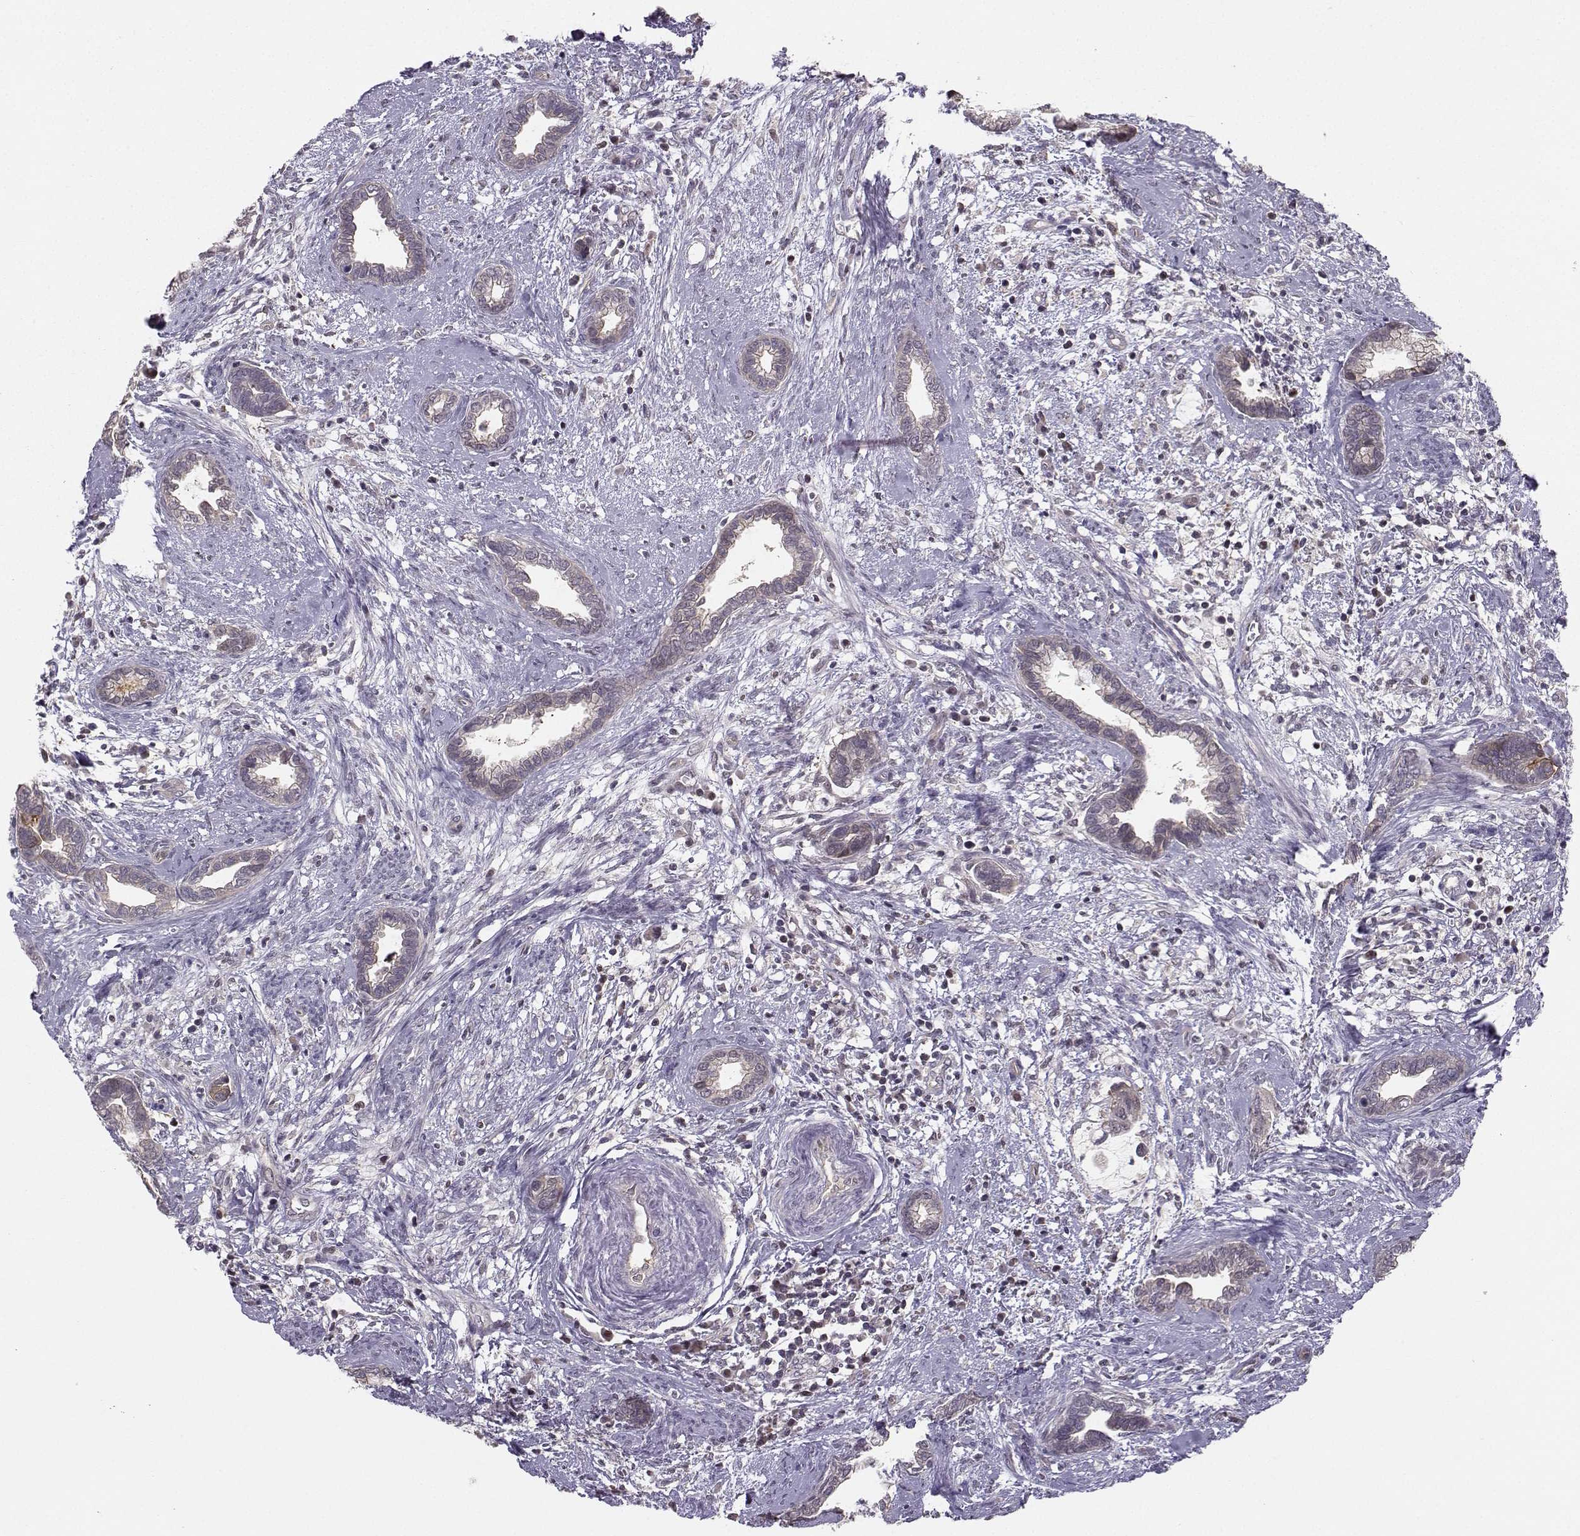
{"staining": {"intensity": "negative", "quantity": "none", "location": "none"}, "tissue": "cervical cancer", "cell_type": "Tumor cells", "image_type": "cancer", "snomed": [{"axis": "morphology", "description": "Adenocarcinoma, NOS"}, {"axis": "topography", "description": "Cervix"}], "caption": "Adenocarcinoma (cervical) was stained to show a protein in brown. There is no significant expression in tumor cells.", "gene": "PKP2", "patient": {"sex": "female", "age": 62}}